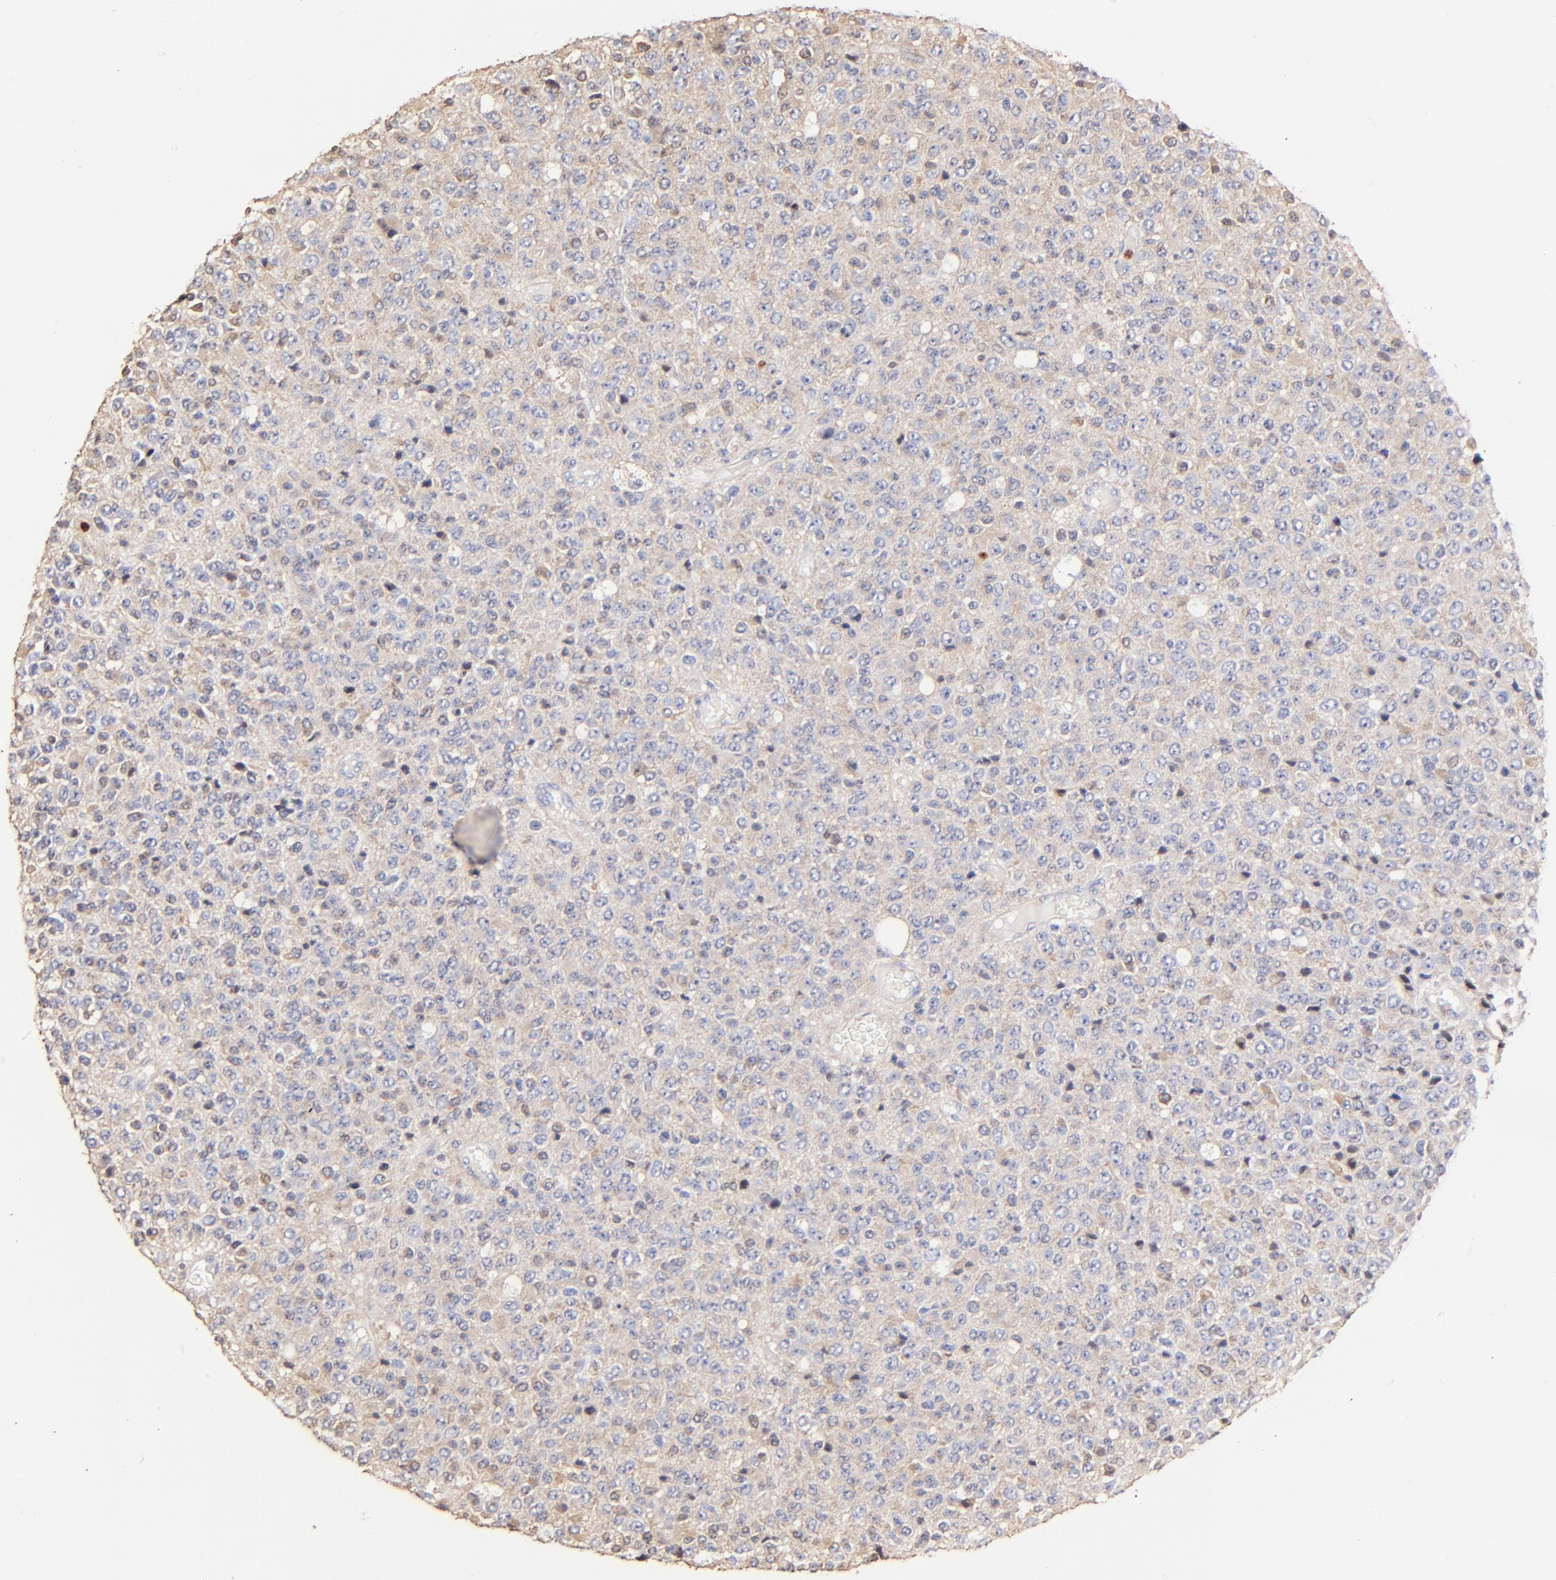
{"staining": {"intensity": "moderate", "quantity": "25%-75%", "location": "cytoplasmic/membranous"}, "tissue": "glioma", "cell_type": "Tumor cells", "image_type": "cancer", "snomed": [{"axis": "morphology", "description": "Glioma, malignant, High grade"}, {"axis": "topography", "description": "pancreas cauda"}], "caption": "Immunohistochemical staining of glioma shows medium levels of moderate cytoplasmic/membranous protein positivity in approximately 25%-75% of tumor cells.", "gene": "BBOF1", "patient": {"sex": "male", "age": 60}}